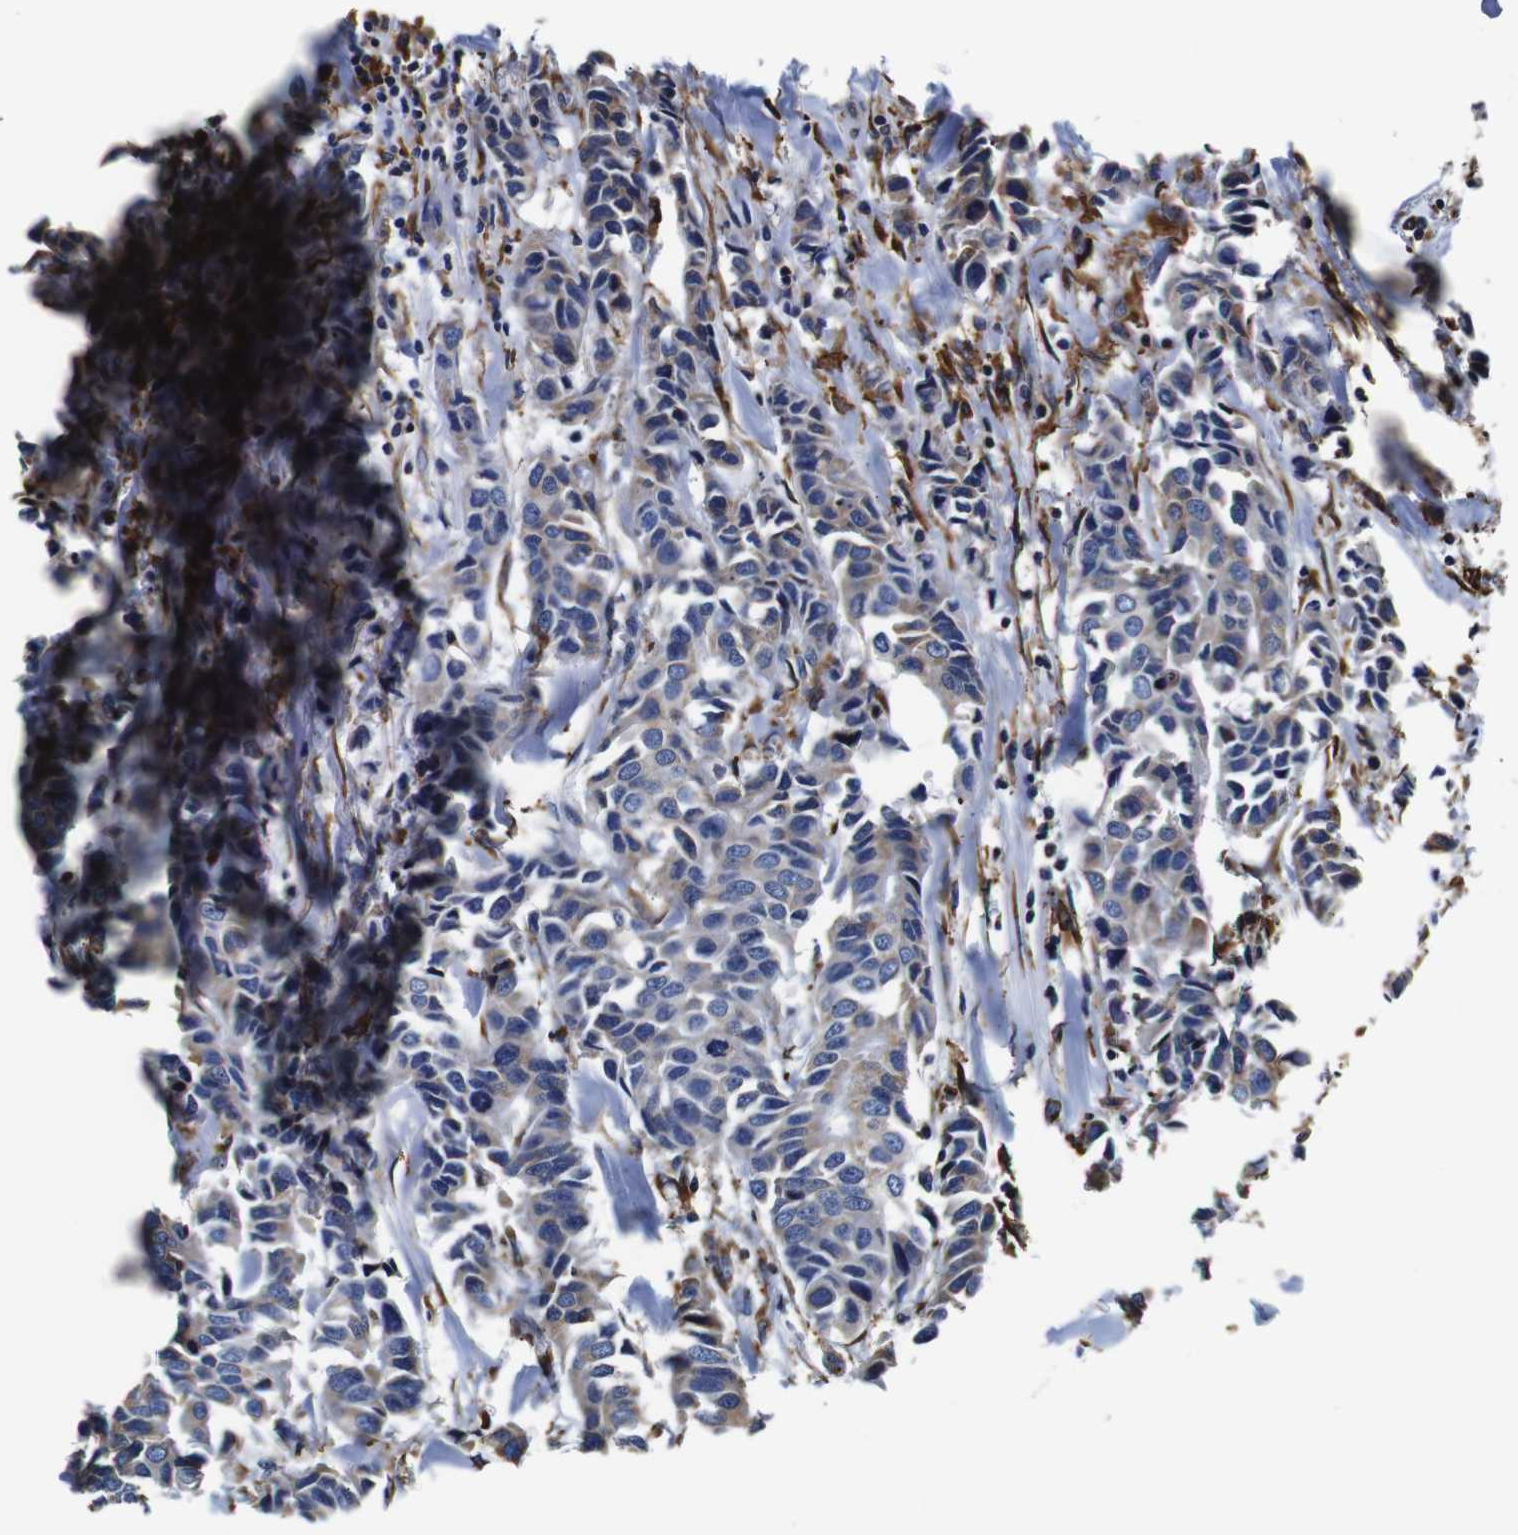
{"staining": {"intensity": "weak", "quantity": "25%-75%", "location": "cytoplasmic/membranous"}, "tissue": "breast cancer", "cell_type": "Tumor cells", "image_type": "cancer", "snomed": [{"axis": "morphology", "description": "Duct carcinoma"}, {"axis": "topography", "description": "Breast"}], "caption": "Immunohistochemical staining of infiltrating ductal carcinoma (breast) exhibits low levels of weak cytoplasmic/membranous protein expression in approximately 25%-75% of tumor cells. (DAB (3,3'-diaminobenzidine) = brown stain, brightfield microscopy at high magnification).", "gene": "PPIB", "patient": {"sex": "female", "age": 80}}